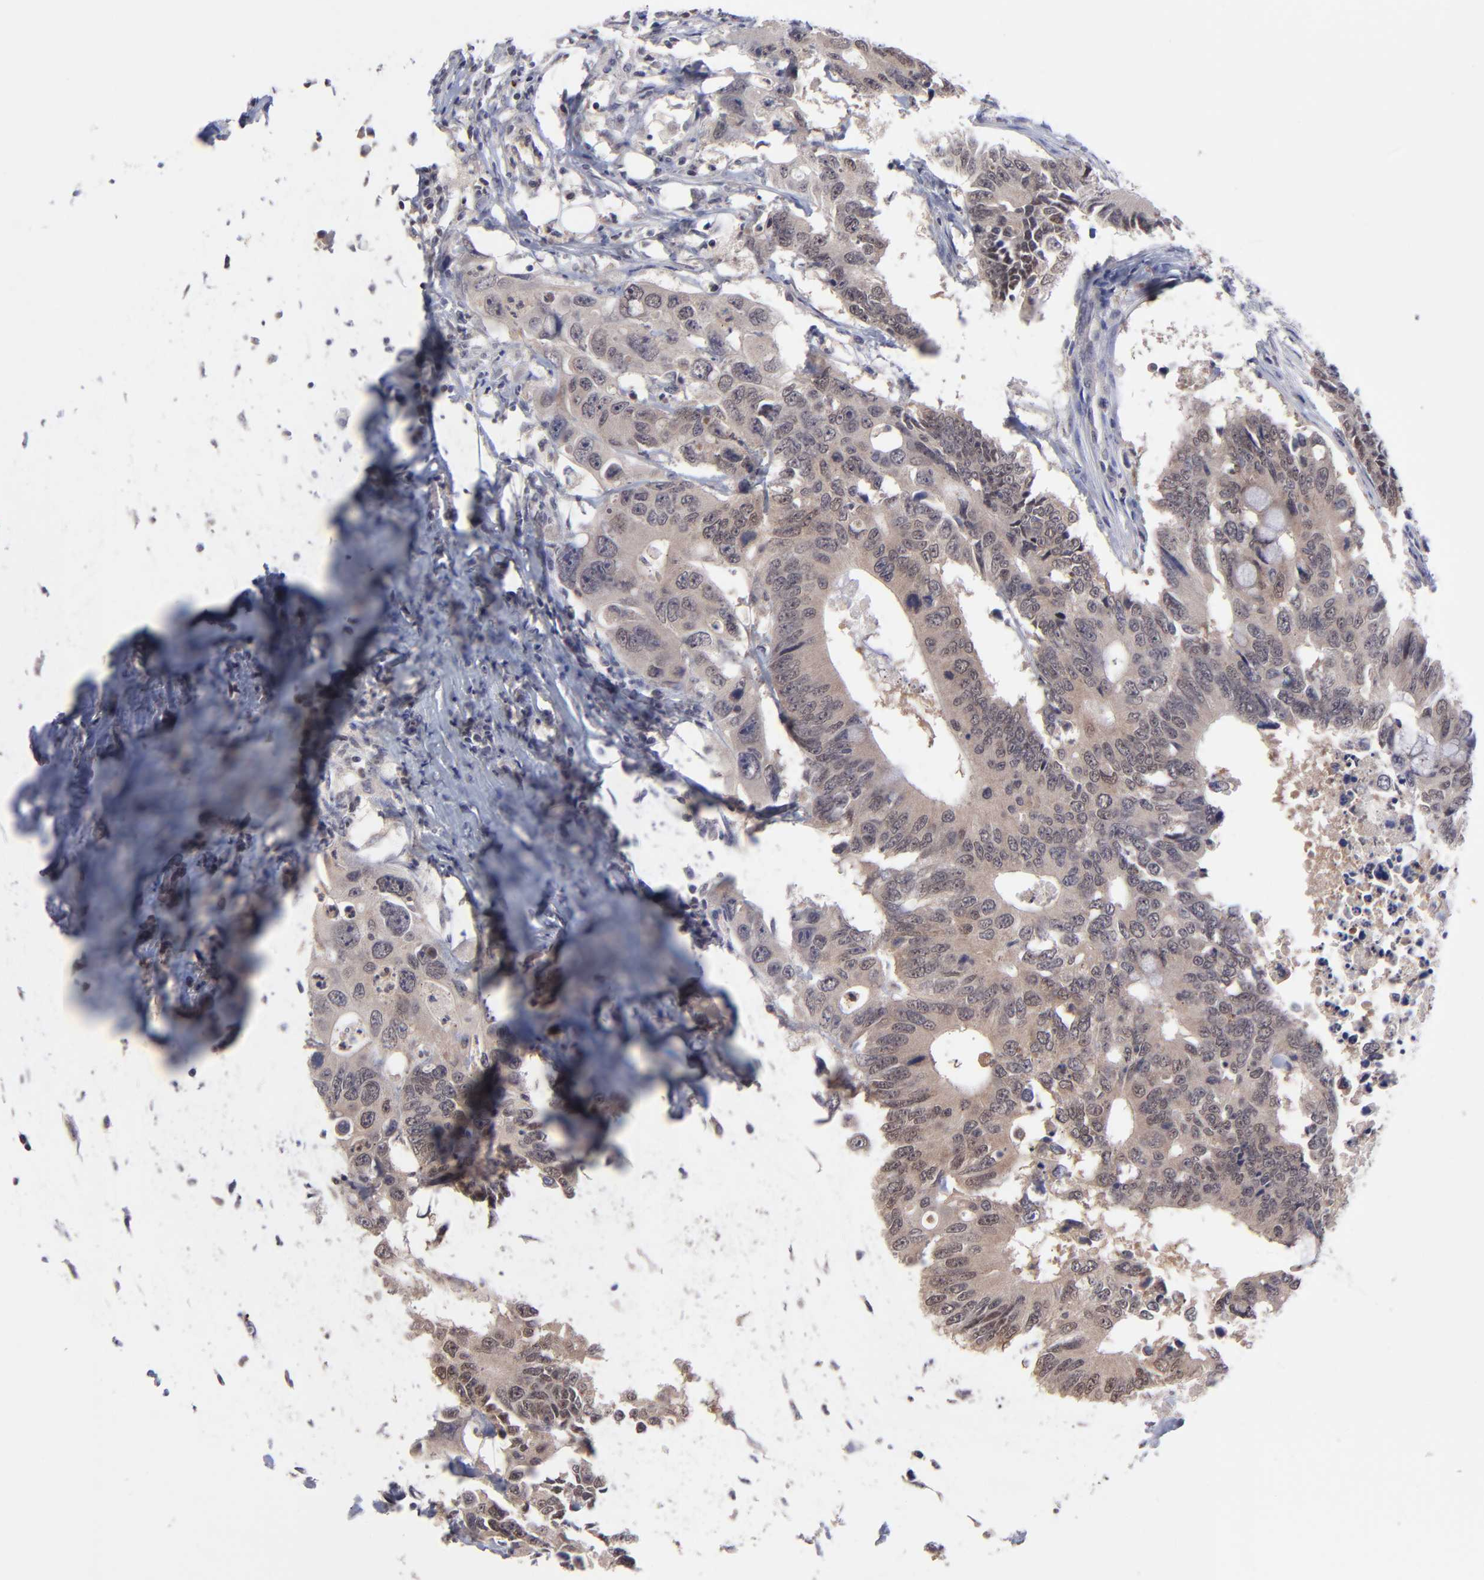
{"staining": {"intensity": "weak", "quantity": "<25%", "location": "cytoplasmic/membranous"}, "tissue": "colorectal cancer", "cell_type": "Tumor cells", "image_type": "cancer", "snomed": [{"axis": "morphology", "description": "Adenocarcinoma, NOS"}, {"axis": "topography", "description": "Colon"}], "caption": "The photomicrograph demonstrates no significant positivity in tumor cells of adenocarcinoma (colorectal).", "gene": "ZNF419", "patient": {"sex": "male", "age": 71}}